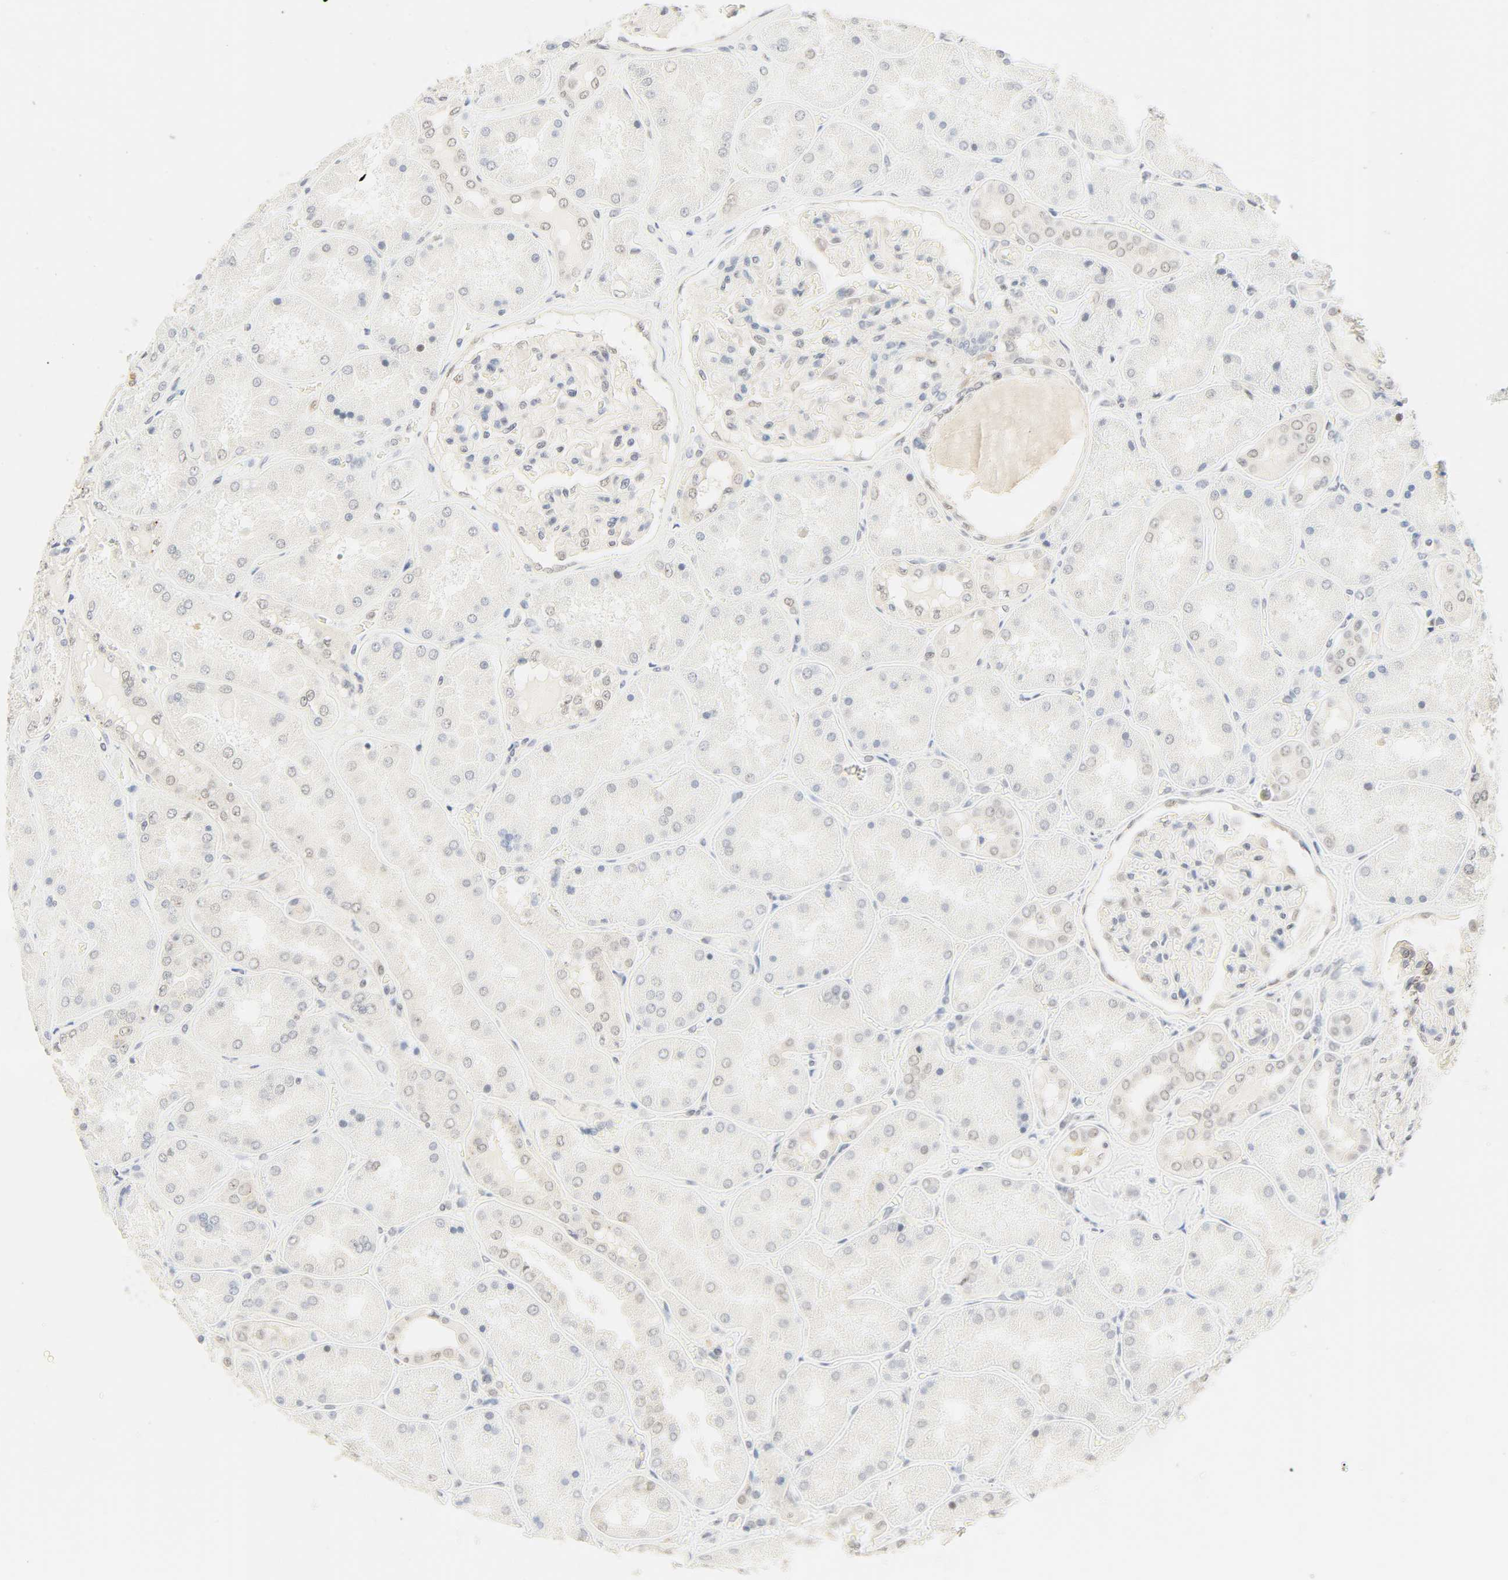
{"staining": {"intensity": "weak", "quantity": "<25%", "location": "cytoplasmic/membranous"}, "tissue": "kidney", "cell_type": "Cells in glomeruli", "image_type": "normal", "snomed": [{"axis": "morphology", "description": "Normal tissue, NOS"}, {"axis": "topography", "description": "Kidney"}], "caption": "This is an immunohistochemistry (IHC) image of unremarkable kidney. There is no positivity in cells in glomeruli.", "gene": "ACSS2", "patient": {"sex": "female", "age": 56}}